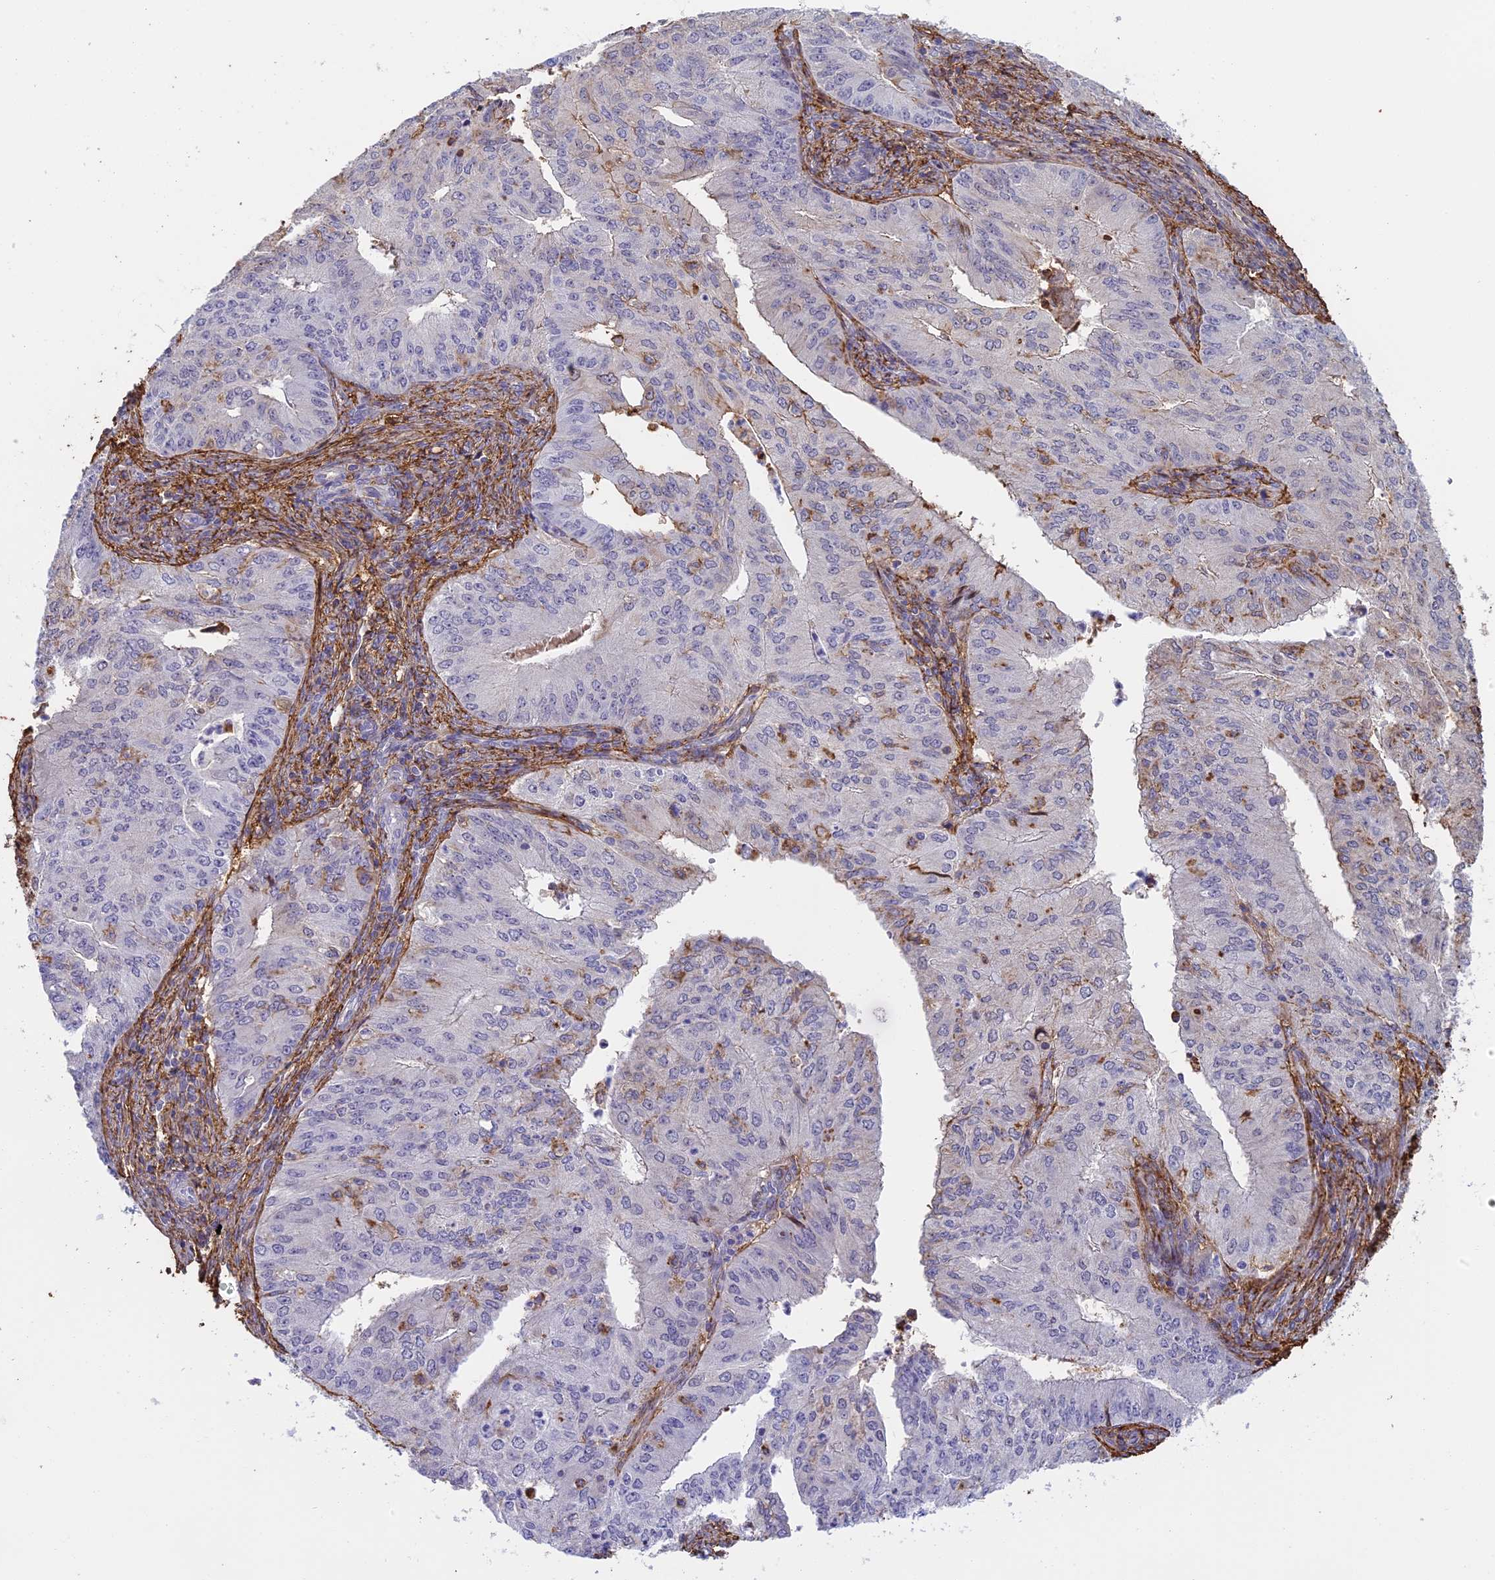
{"staining": {"intensity": "moderate", "quantity": "<25%", "location": "cytoplasmic/membranous"}, "tissue": "endometrial cancer", "cell_type": "Tumor cells", "image_type": "cancer", "snomed": [{"axis": "morphology", "description": "Adenocarcinoma, NOS"}, {"axis": "topography", "description": "Endometrium"}], "caption": "Adenocarcinoma (endometrial) stained with a brown dye displays moderate cytoplasmic/membranous positive staining in about <25% of tumor cells.", "gene": "TMEM255B", "patient": {"sex": "female", "age": 50}}